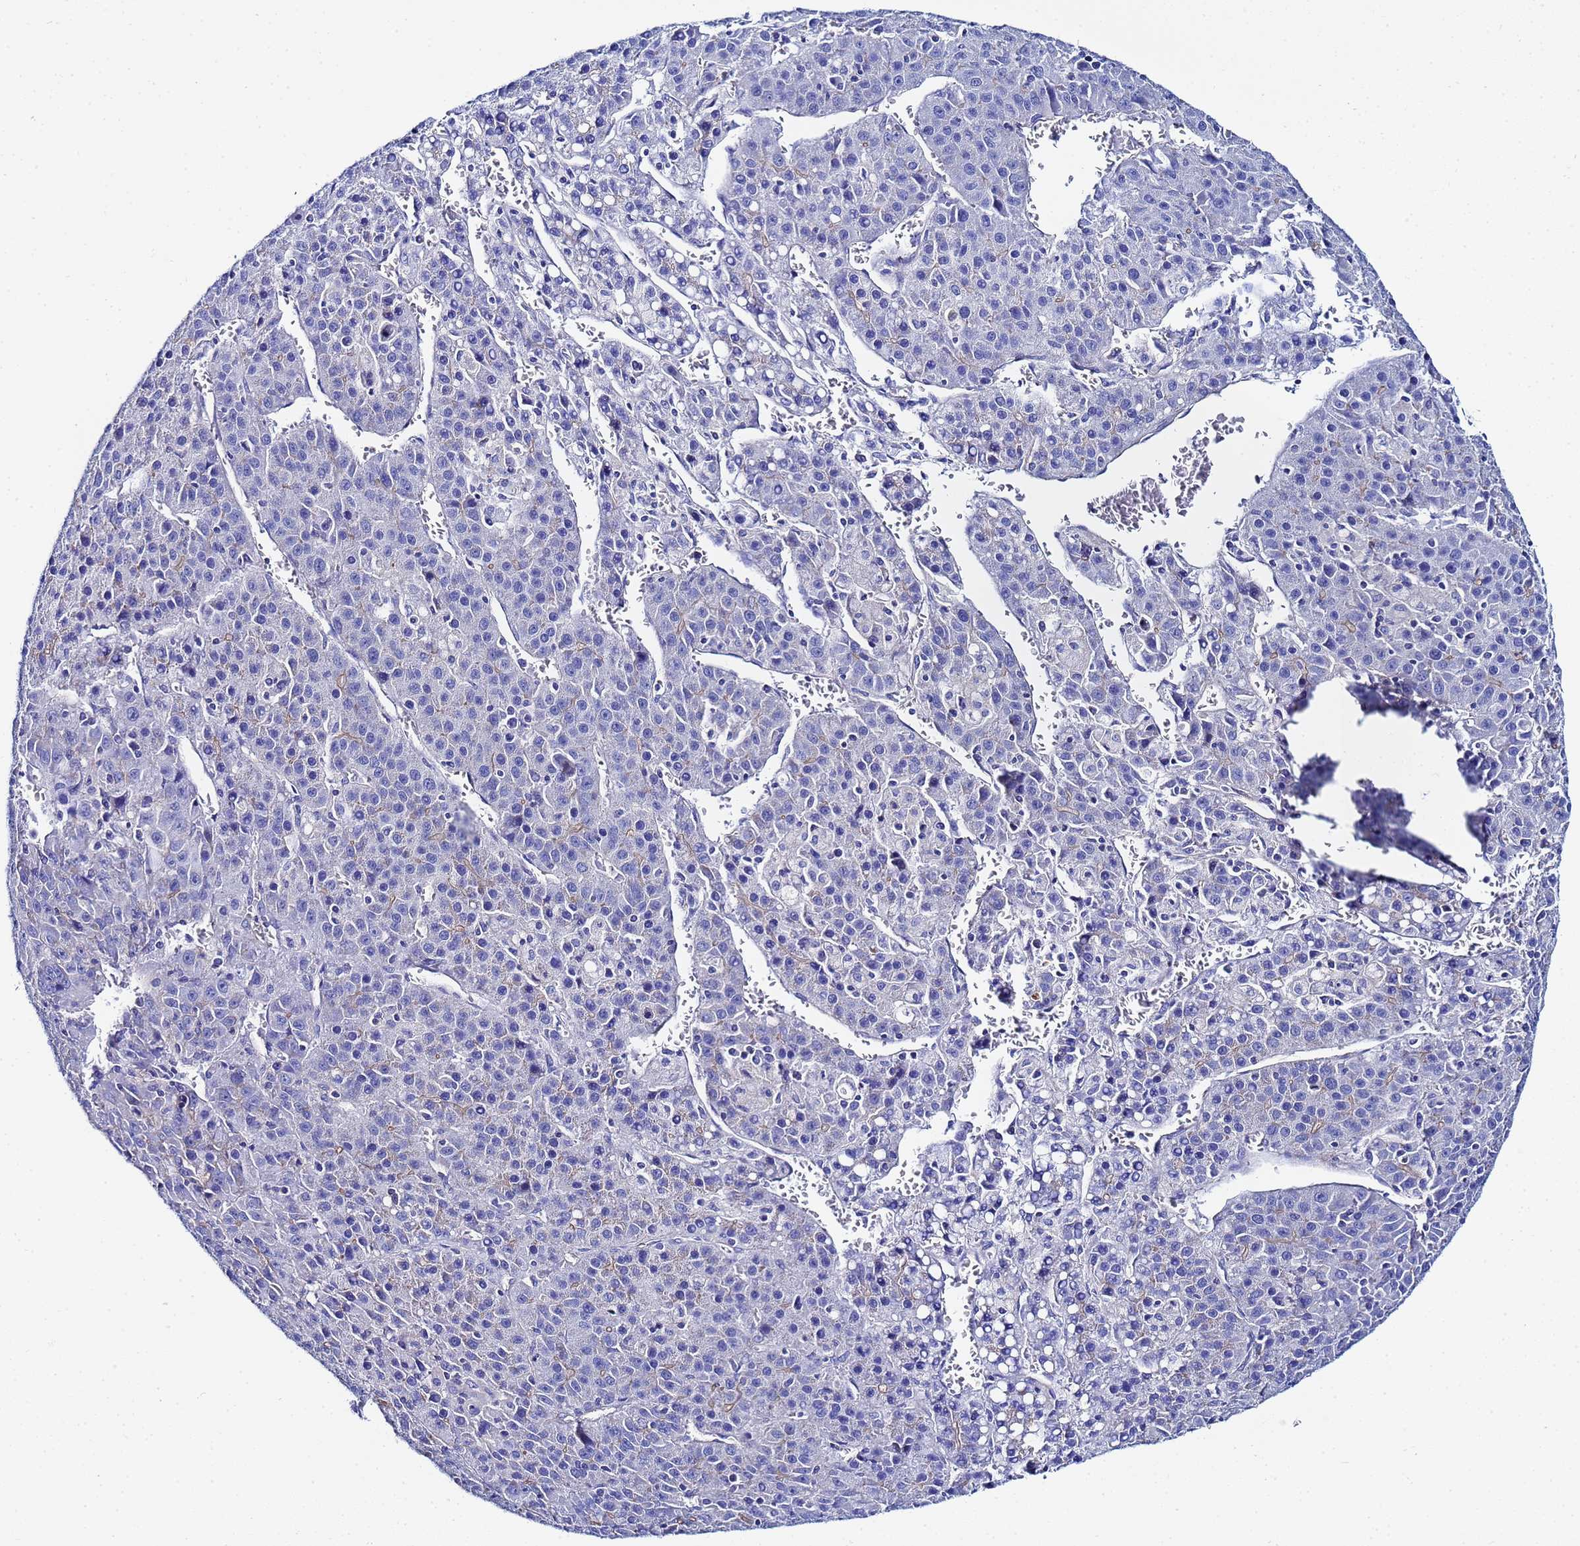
{"staining": {"intensity": "negative", "quantity": "none", "location": "none"}, "tissue": "liver cancer", "cell_type": "Tumor cells", "image_type": "cancer", "snomed": [{"axis": "morphology", "description": "Carcinoma, Hepatocellular, NOS"}, {"axis": "topography", "description": "Liver"}], "caption": "Micrograph shows no protein positivity in tumor cells of liver cancer tissue.", "gene": "RAB39B", "patient": {"sex": "female", "age": 53}}